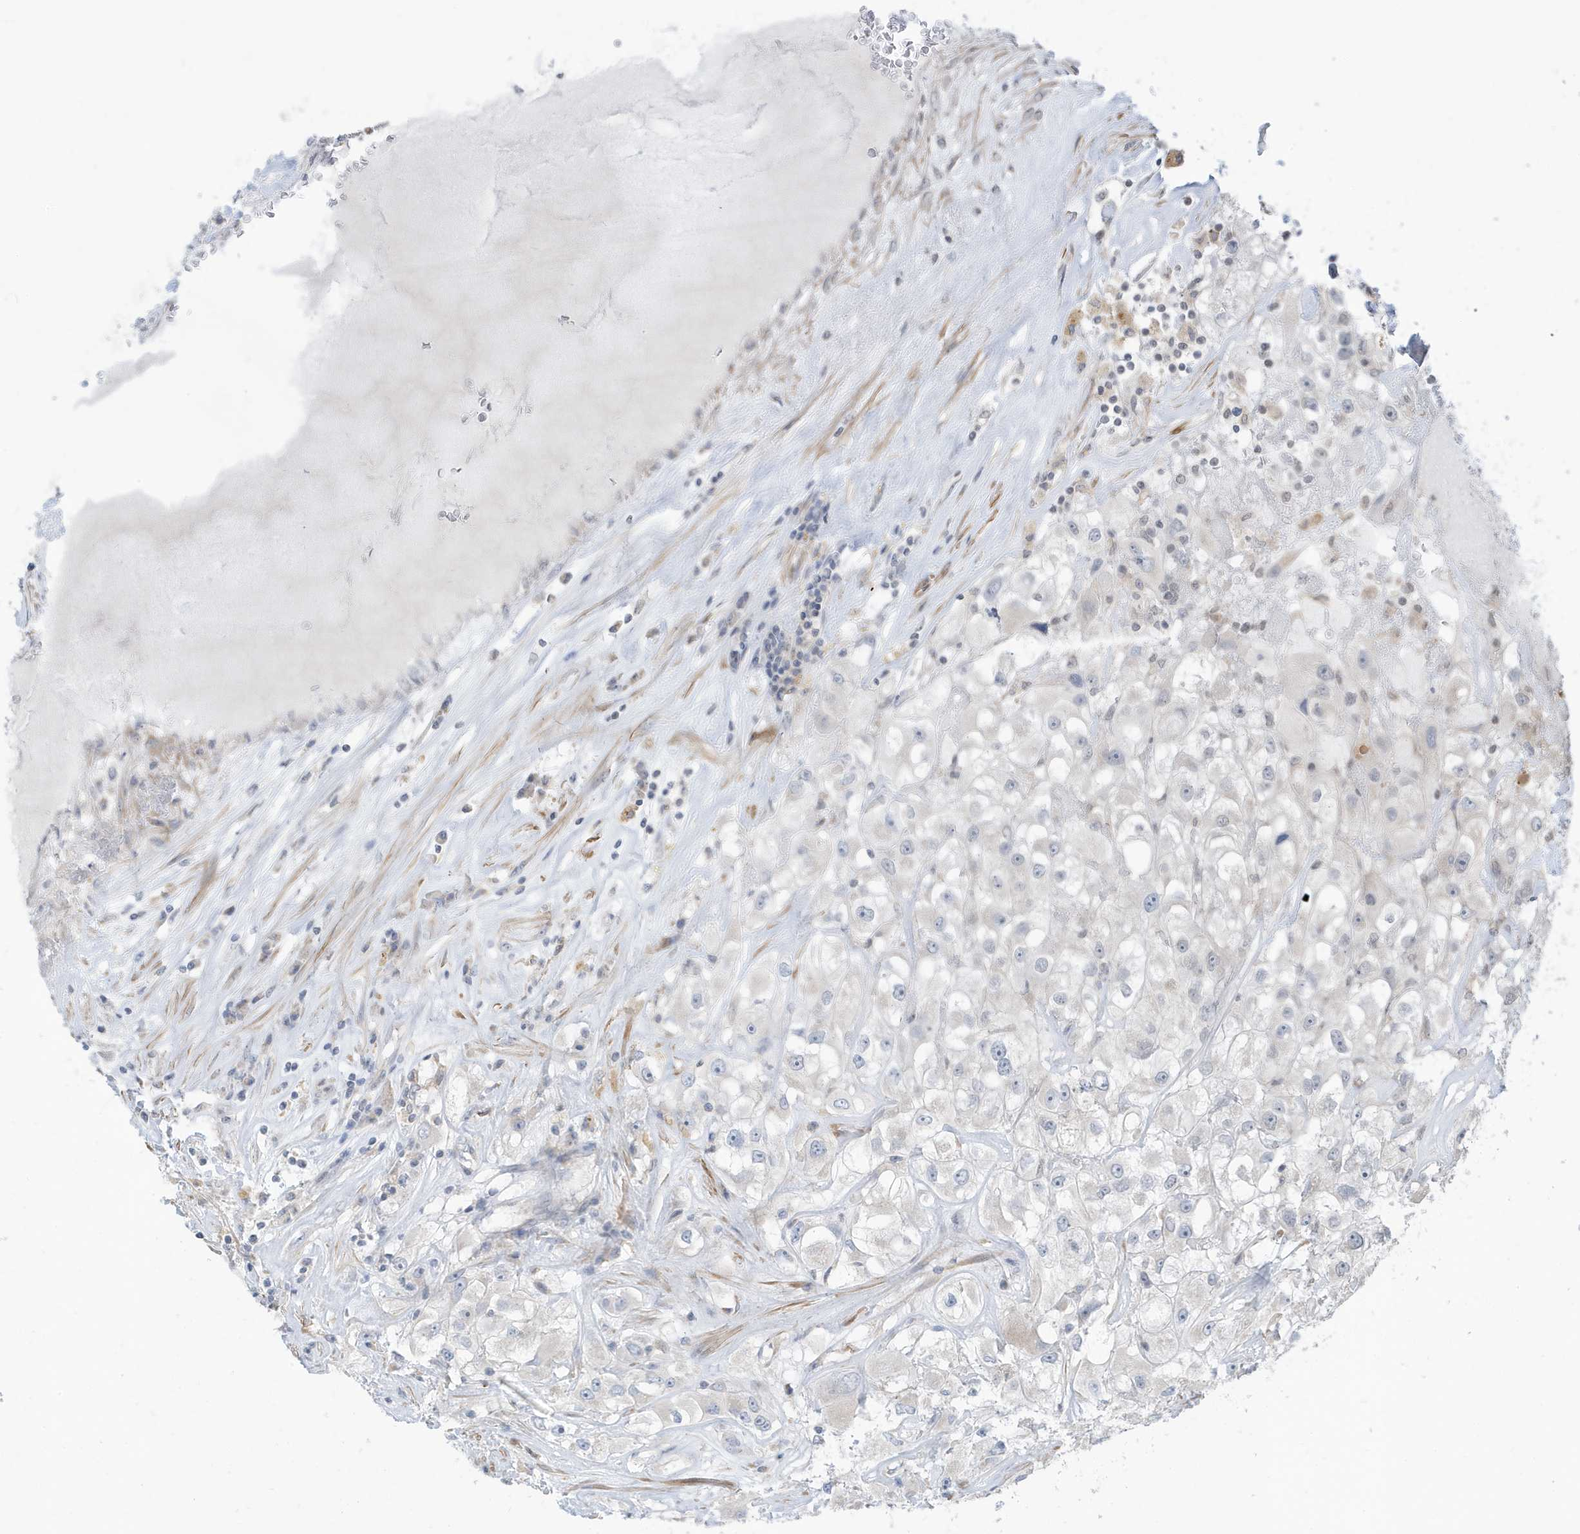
{"staining": {"intensity": "negative", "quantity": "none", "location": "none"}, "tissue": "renal cancer", "cell_type": "Tumor cells", "image_type": "cancer", "snomed": [{"axis": "morphology", "description": "Adenocarcinoma, NOS"}, {"axis": "topography", "description": "Kidney"}], "caption": "Image shows no significant protein staining in tumor cells of renal cancer (adenocarcinoma). (DAB (3,3'-diaminobenzidine) immunohistochemistry (IHC) with hematoxylin counter stain).", "gene": "ATP13A5", "patient": {"sex": "female", "age": 52}}